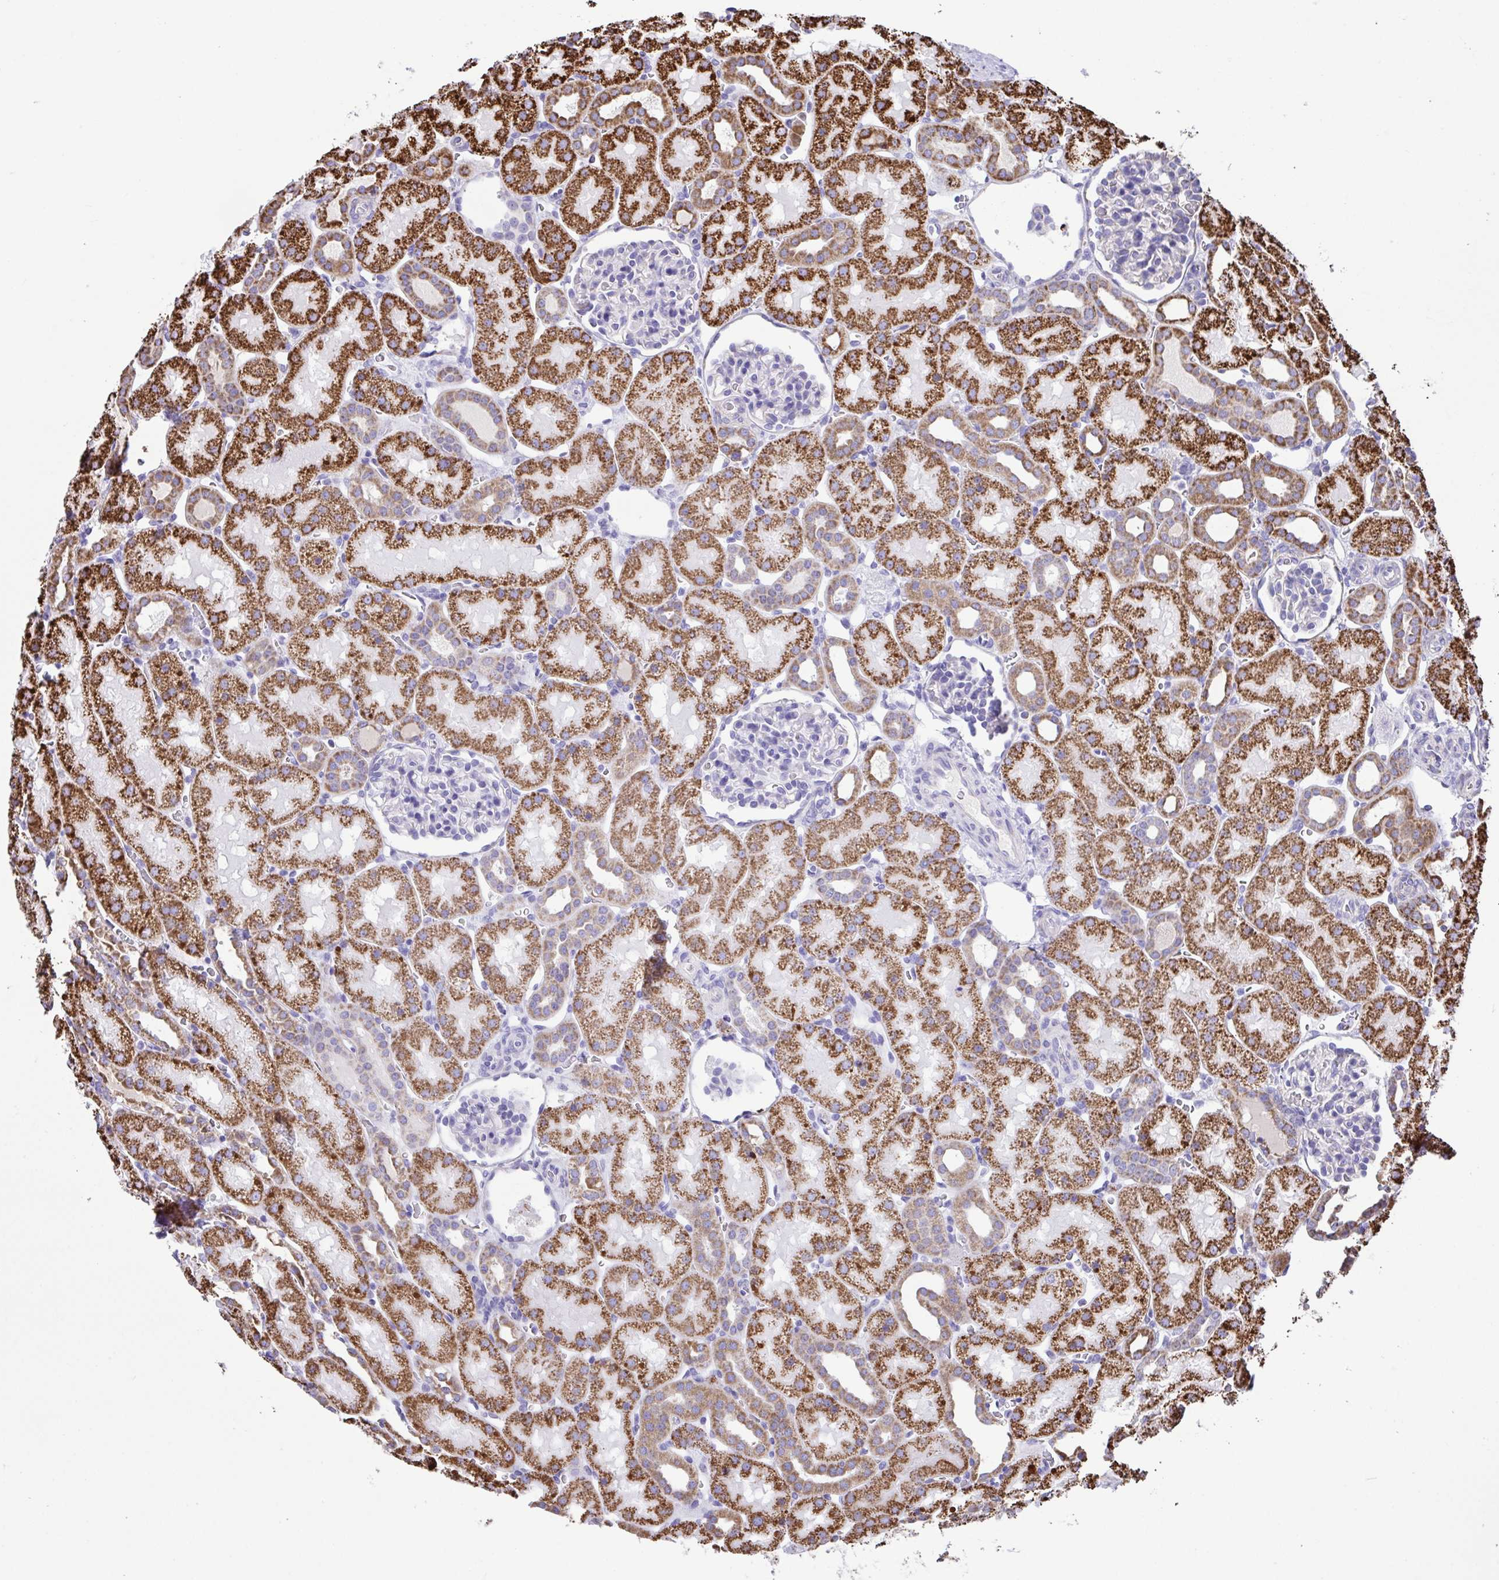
{"staining": {"intensity": "negative", "quantity": "none", "location": "none"}, "tissue": "kidney", "cell_type": "Cells in glomeruli", "image_type": "normal", "snomed": [{"axis": "morphology", "description": "Normal tissue, NOS"}, {"axis": "topography", "description": "Kidney"}], "caption": "The immunohistochemistry (IHC) photomicrograph has no significant staining in cells in glomeruli of kidney. (Stains: DAB IHC with hematoxylin counter stain, Microscopy: brightfield microscopy at high magnification).", "gene": "PCMTD2", "patient": {"sex": "male", "age": 2}}